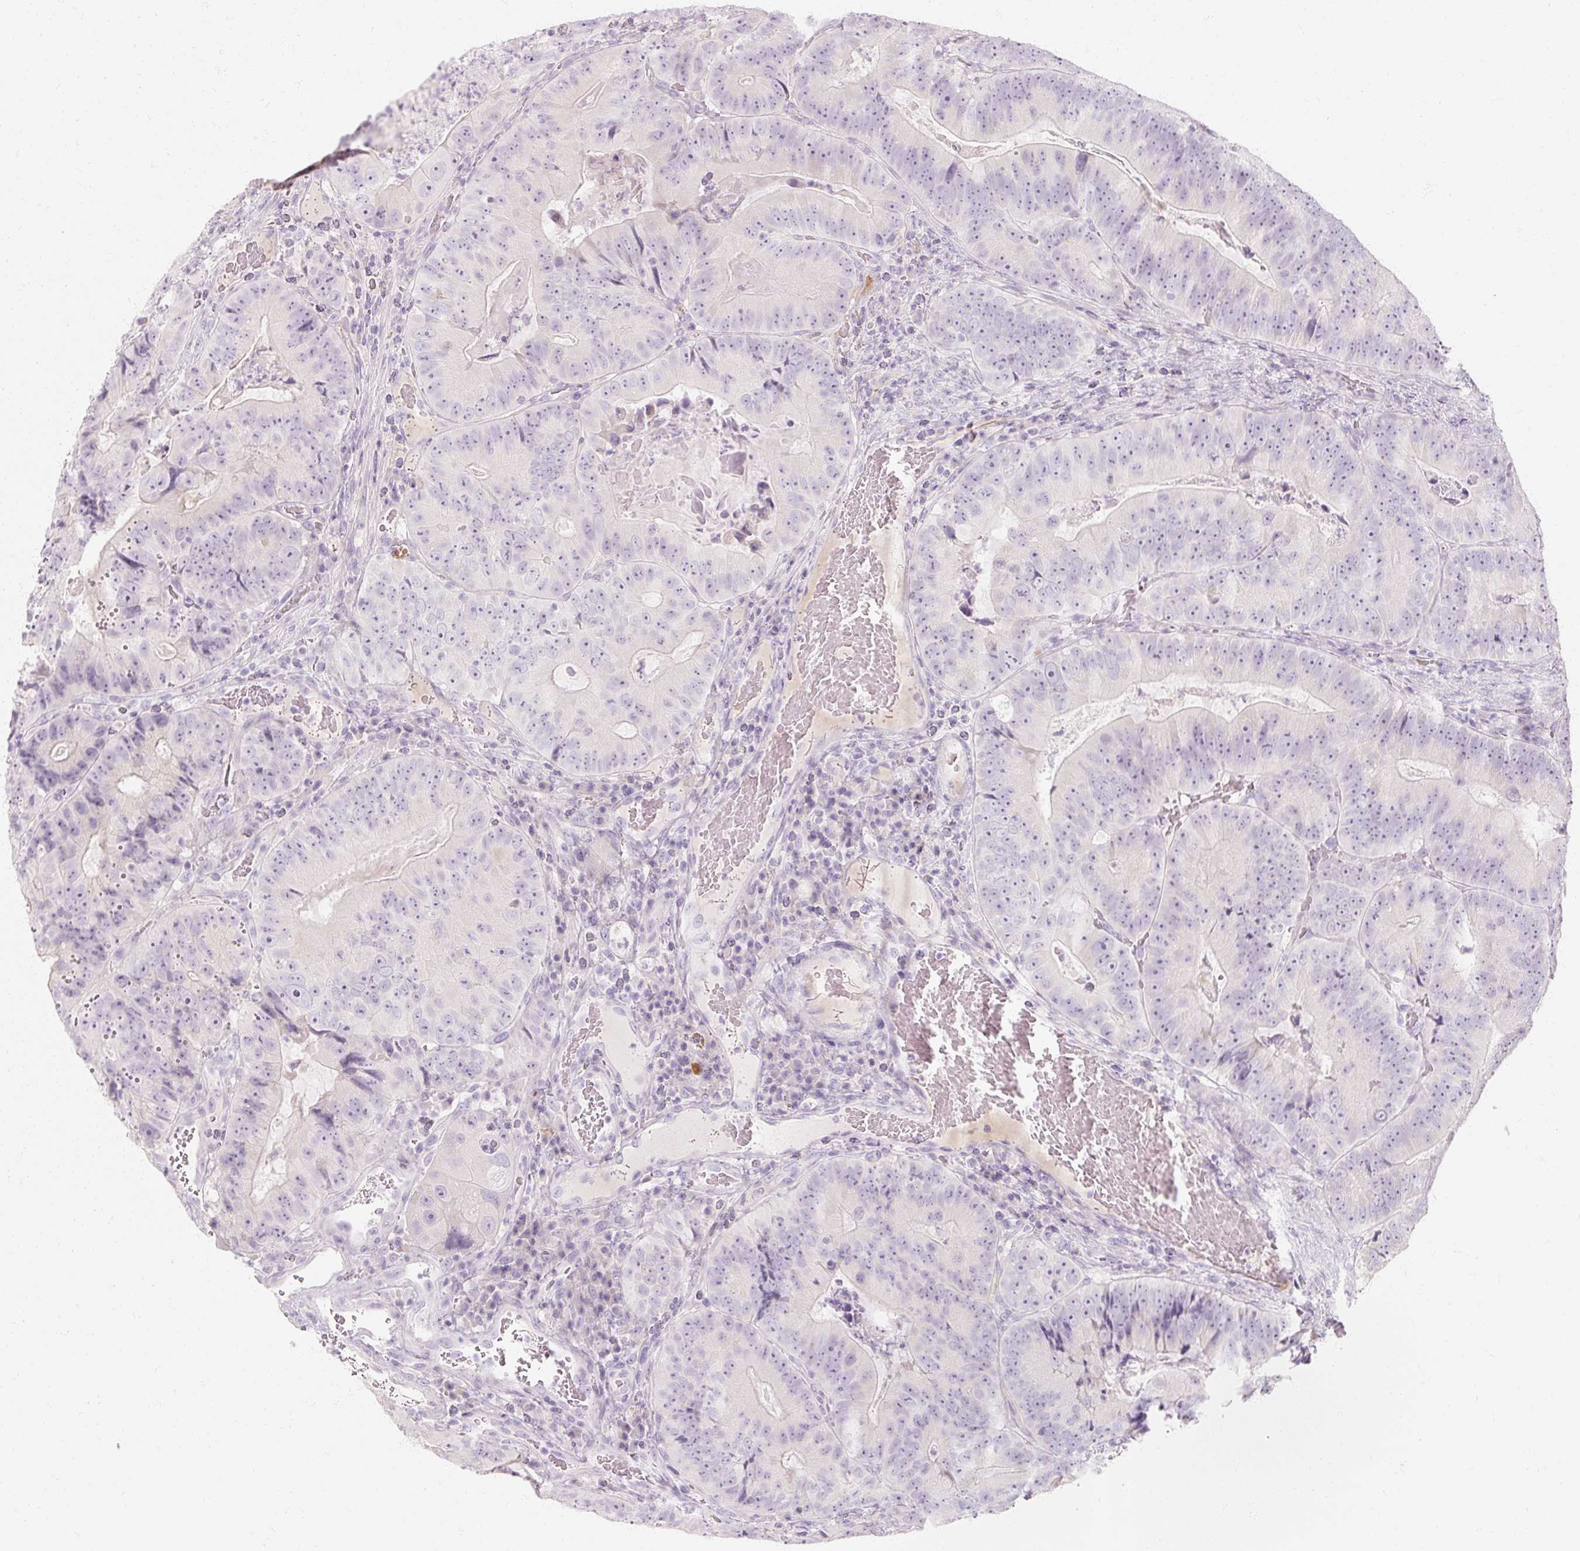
{"staining": {"intensity": "negative", "quantity": "none", "location": "none"}, "tissue": "colorectal cancer", "cell_type": "Tumor cells", "image_type": "cancer", "snomed": [{"axis": "morphology", "description": "Adenocarcinoma, NOS"}, {"axis": "topography", "description": "Colon"}], "caption": "Protein analysis of colorectal cancer displays no significant expression in tumor cells.", "gene": "NFE2L3", "patient": {"sex": "female", "age": 86}}